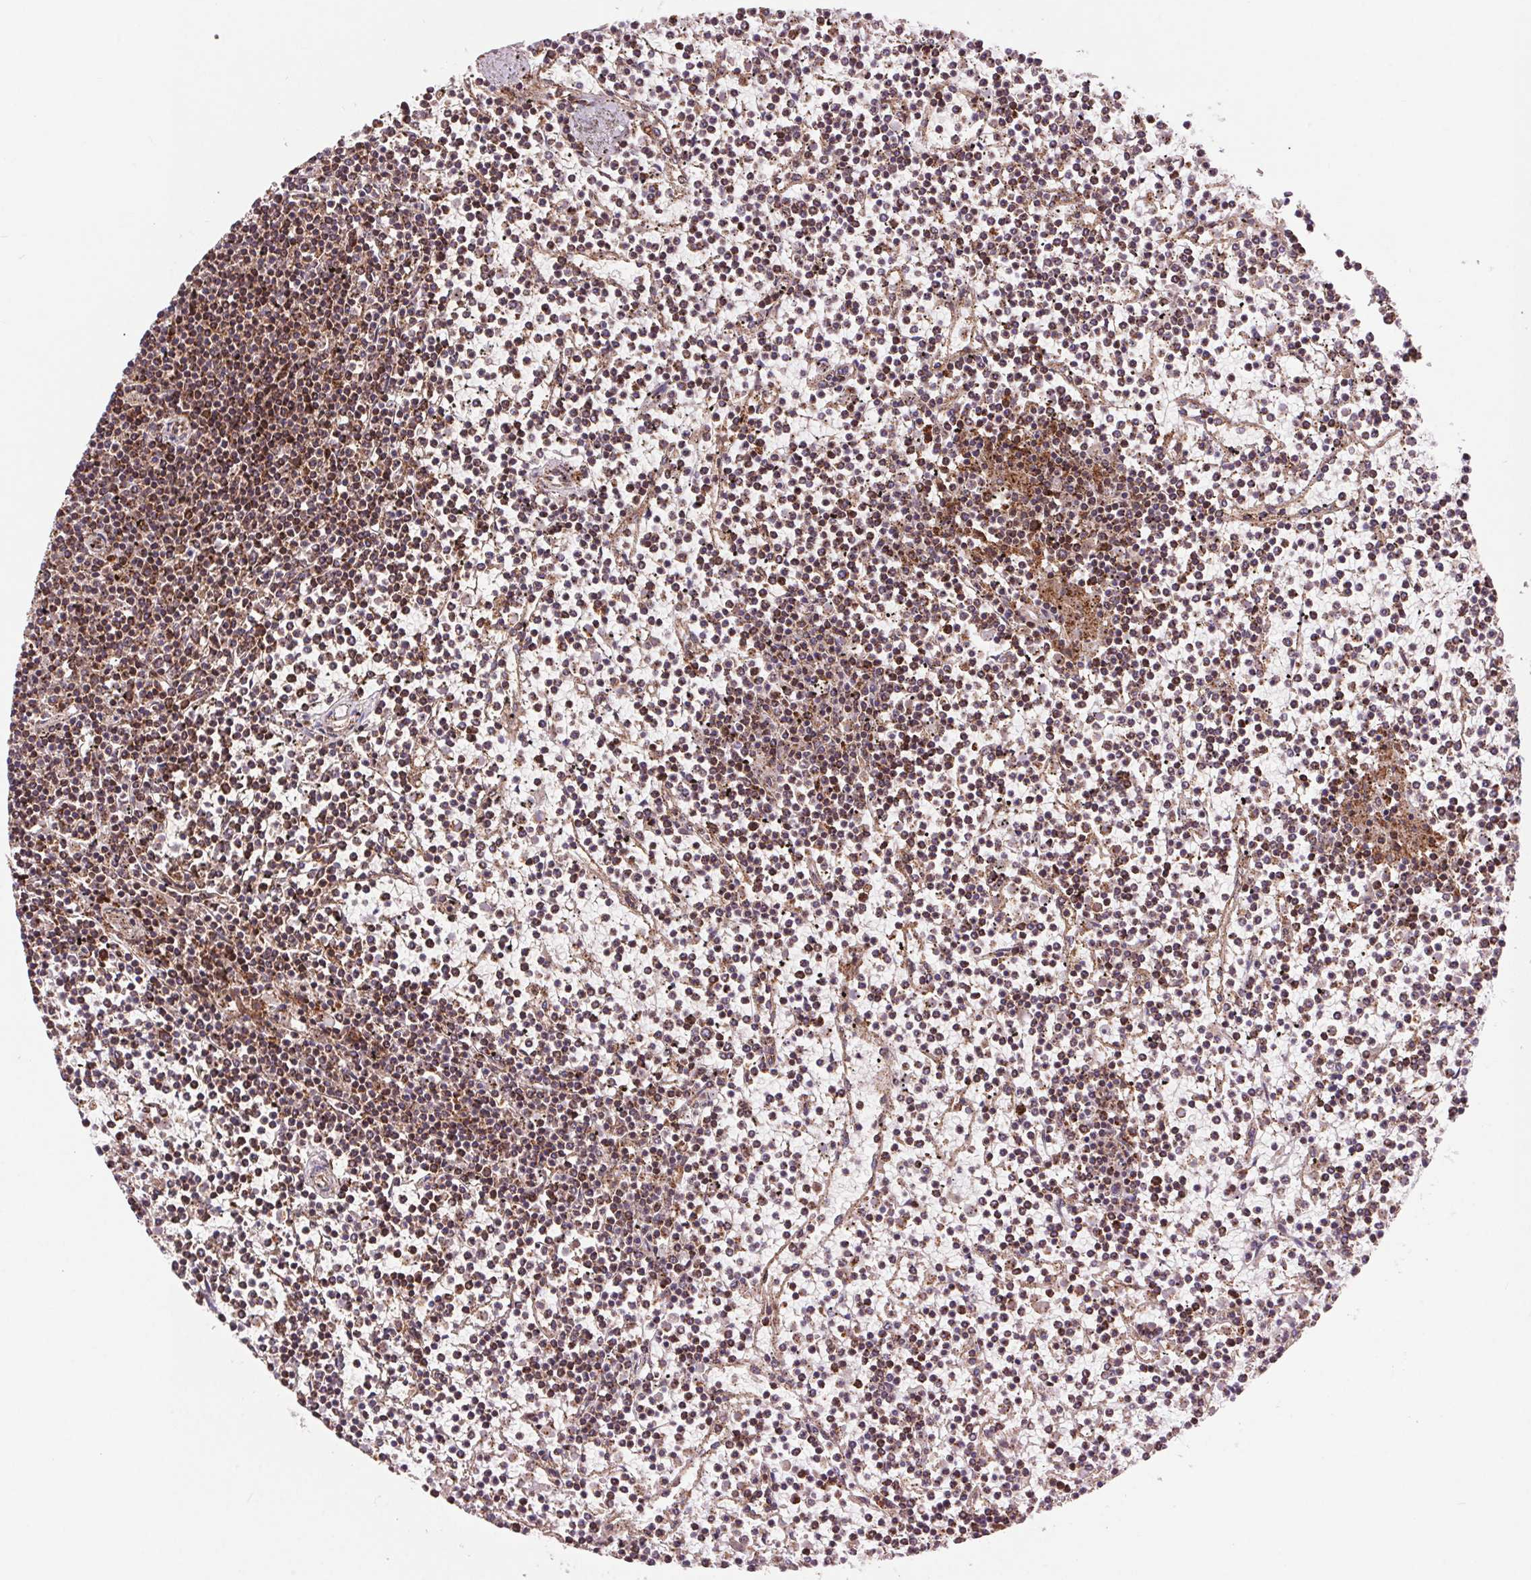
{"staining": {"intensity": "weak", "quantity": "25%-75%", "location": "cytoplasmic/membranous"}, "tissue": "lymphoma", "cell_type": "Tumor cells", "image_type": "cancer", "snomed": [{"axis": "morphology", "description": "Malignant lymphoma, non-Hodgkin's type, Low grade"}, {"axis": "topography", "description": "Spleen"}], "caption": "The immunohistochemical stain labels weak cytoplasmic/membranous staining in tumor cells of low-grade malignant lymphoma, non-Hodgkin's type tissue. (DAB (3,3'-diaminobenzidine) IHC, brown staining for protein, blue staining for nuclei).", "gene": "CHMP4B", "patient": {"sex": "female", "age": 19}}